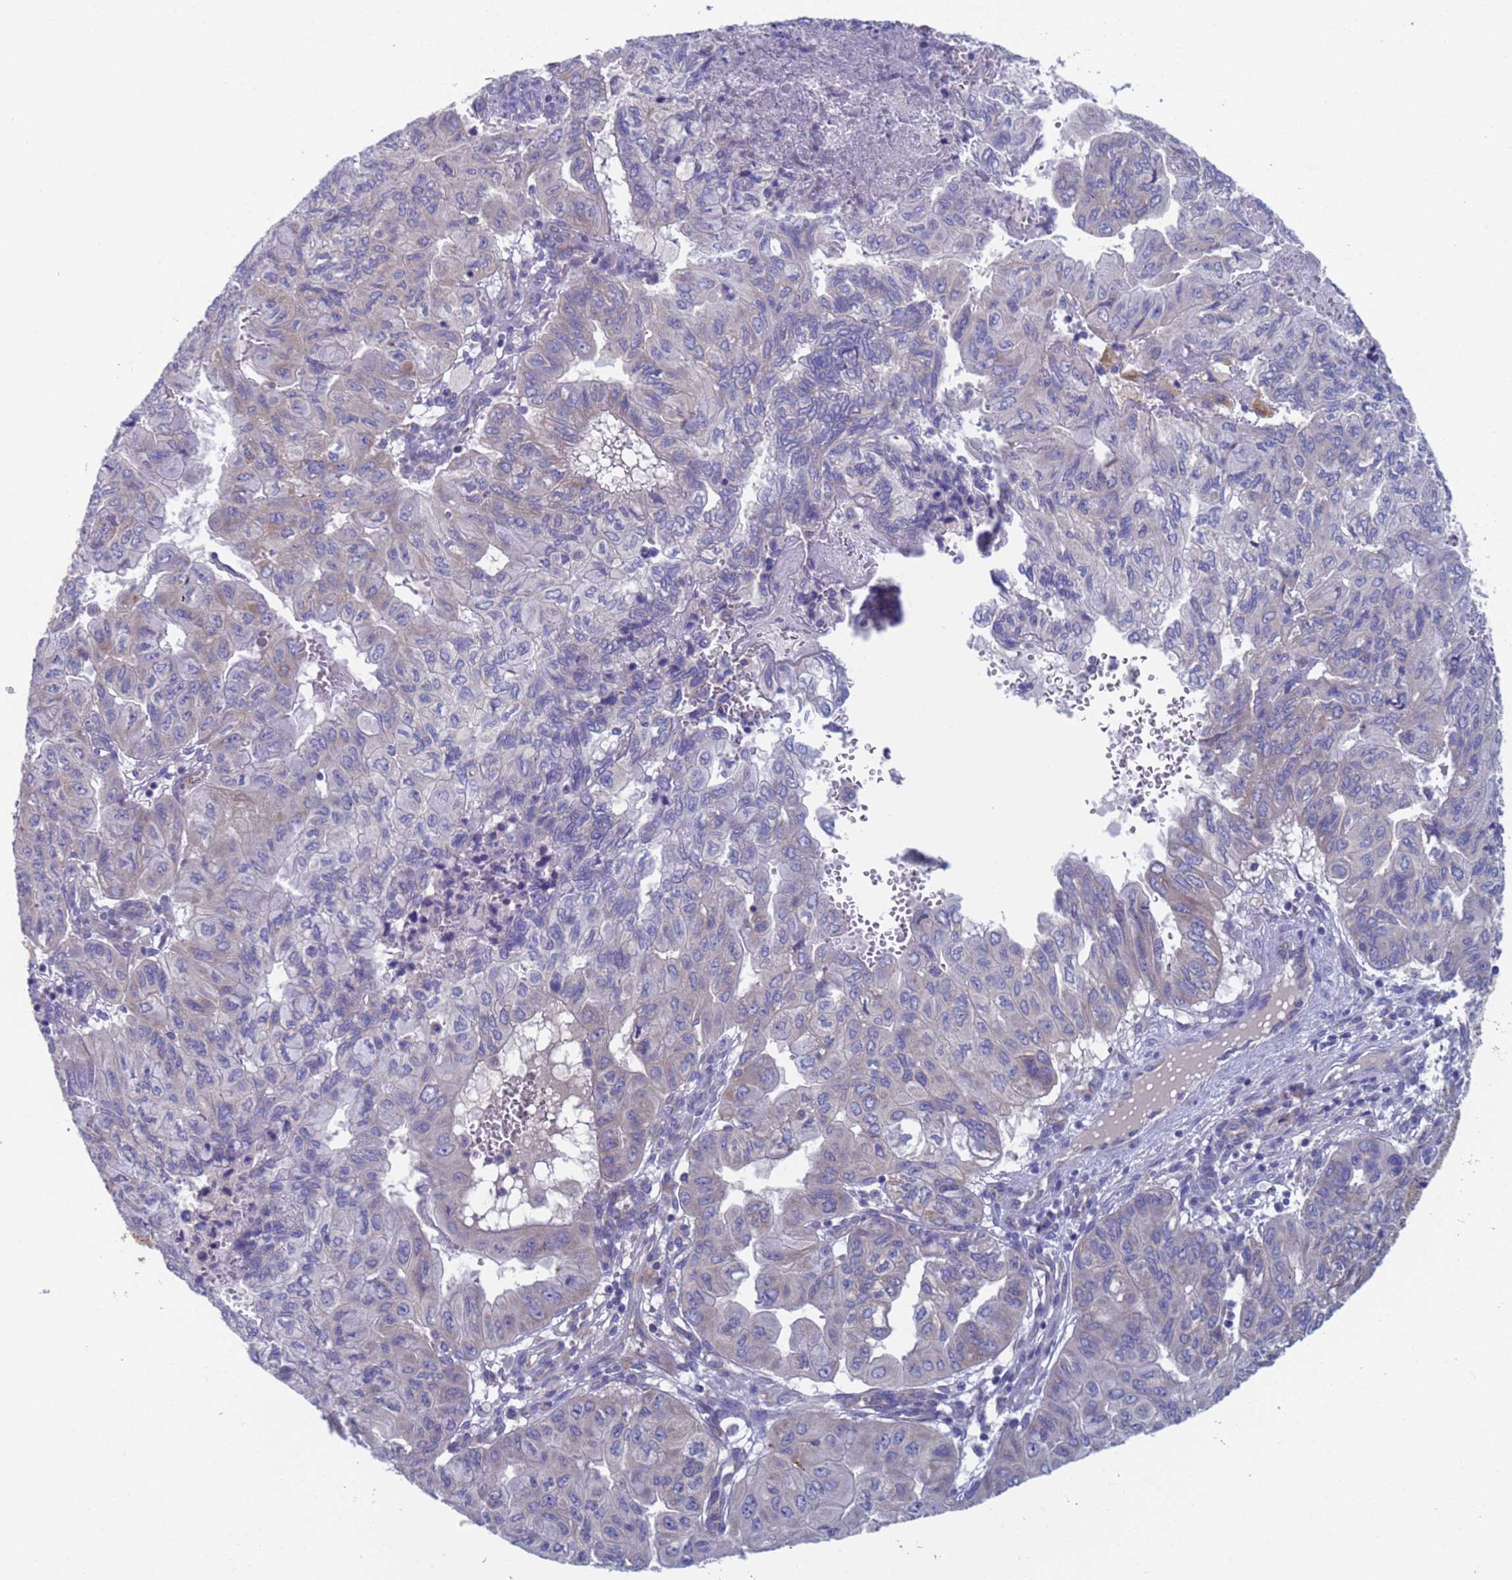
{"staining": {"intensity": "negative", "quantity": "none", "location": "none"}, "tissue": "pancreatic cancer", "cell_type": "Tumor cells", "image_type": "cancer", "snomed": [{"axis": "morphology", "description": "Adenocarcinoma, NOS"}, {"axis": "topography", "description": "Pancreas"}], "caption": "Immunohistochemistry image of neoplastic tissue: human pancreatic cancer (adenocarcinoma) stained with DAB displays no significant protein expression in tumor cells. (Brightfield microscopy of DAB immunohistochemistry at high magnification).", "gene": "PET117", "patient": {"sex": "male", "age": 51}}